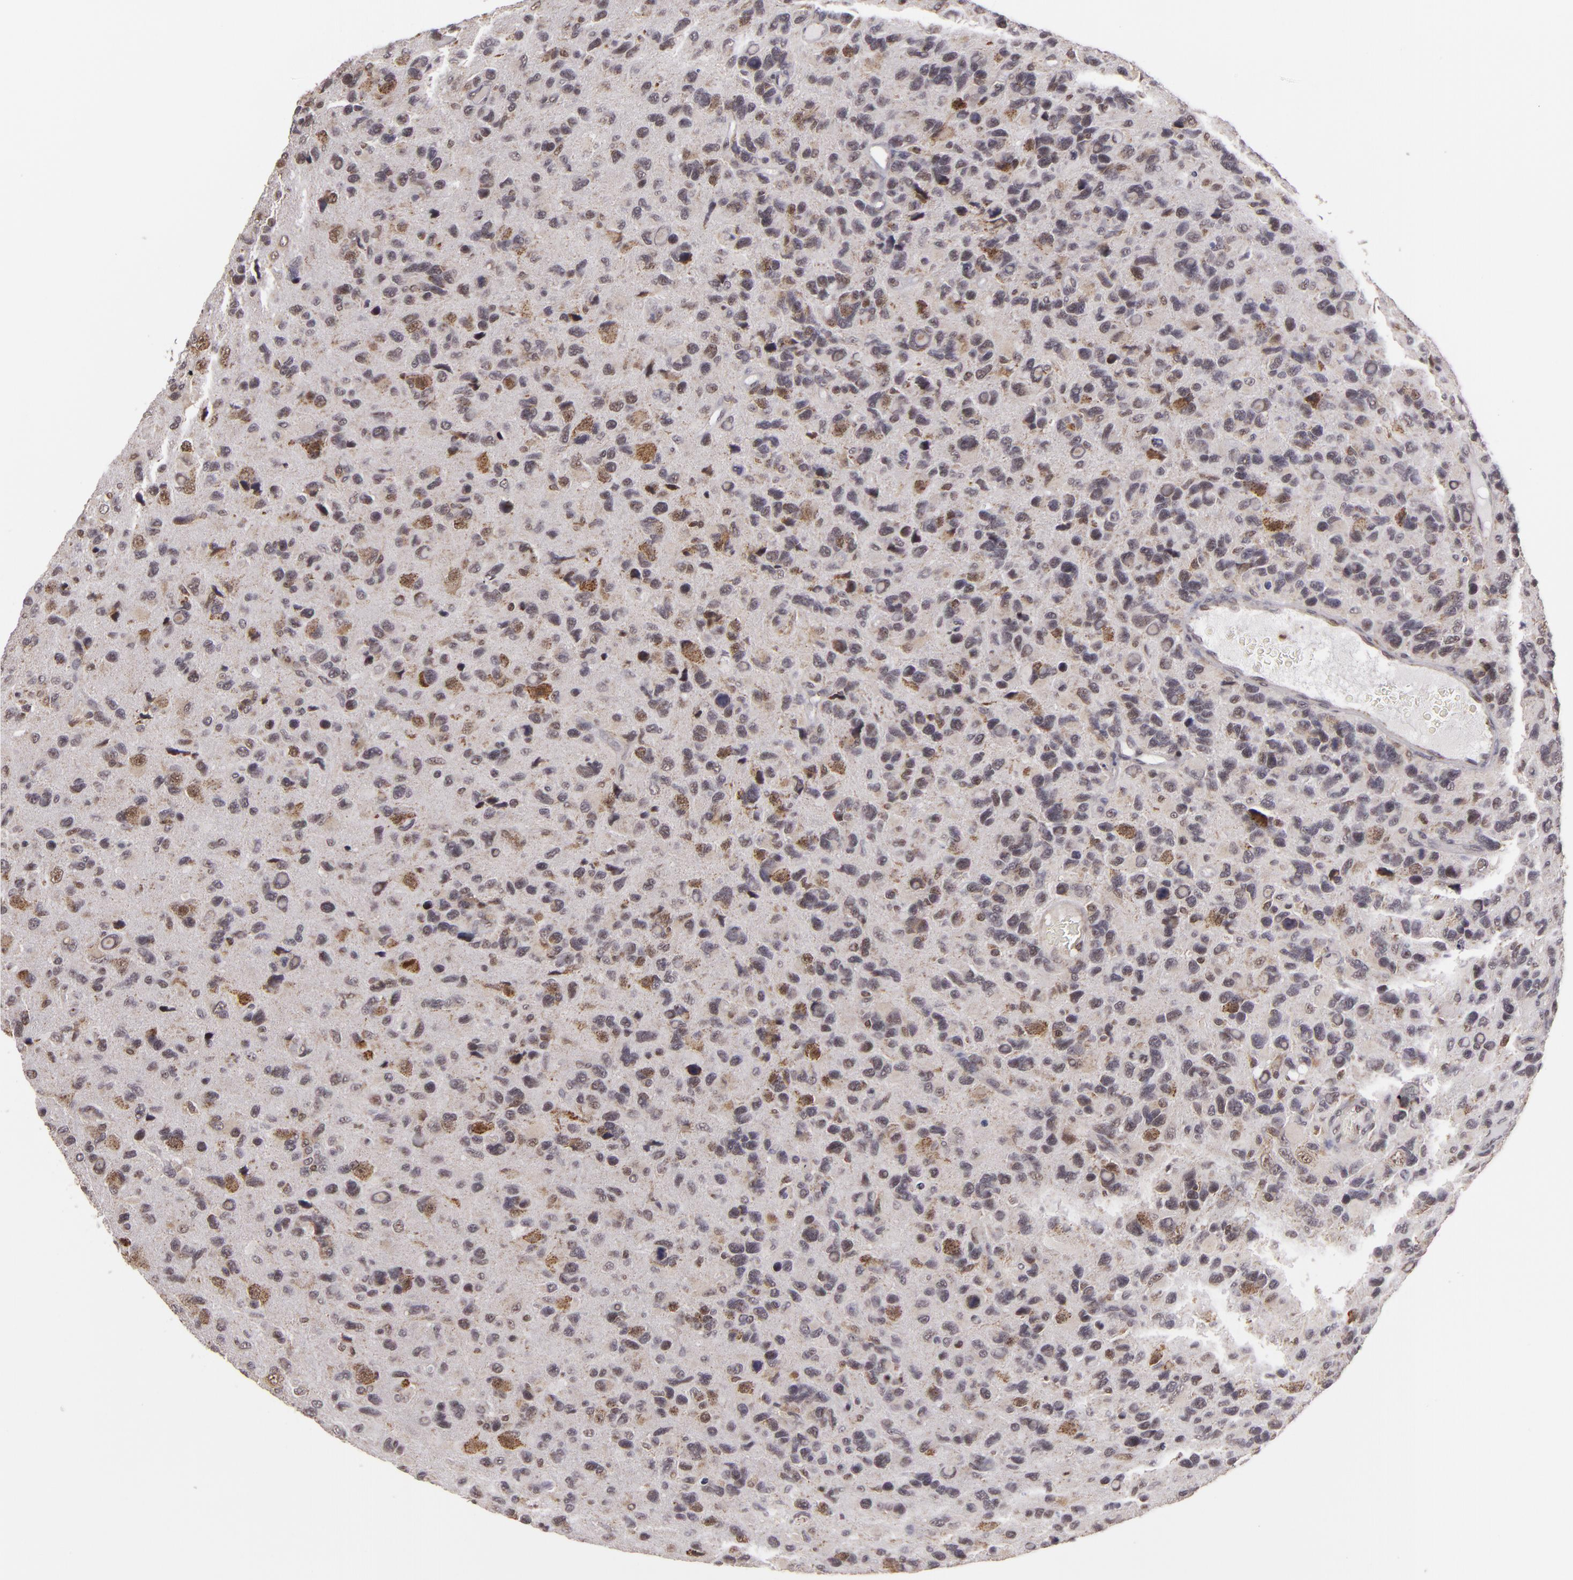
{"staining": {"intensity": "moderate", "quantity": "25%-75%", "location": "nuclear"}, "tissue": "glioma", "cell_type": "Tumor cells", "image_type": "cancer", "snomed": [{"axis": "morphology", "description": "Glioma, malignant, High grade"}, {"axis": "topography", "description": "Brain"}], "caption": "Protein expression by immunohistochemistry shows moderate nuclear expression in about 25%-75% of tumor cells in glioma. The staining was performed using DAB (3,3'-diaminobenzidine), with brown indicating positive protein expression. Nuclei are stained blue with hematoxylin.", "gene": "MXD1", "patient": {"sex": "male", "age": 77}}